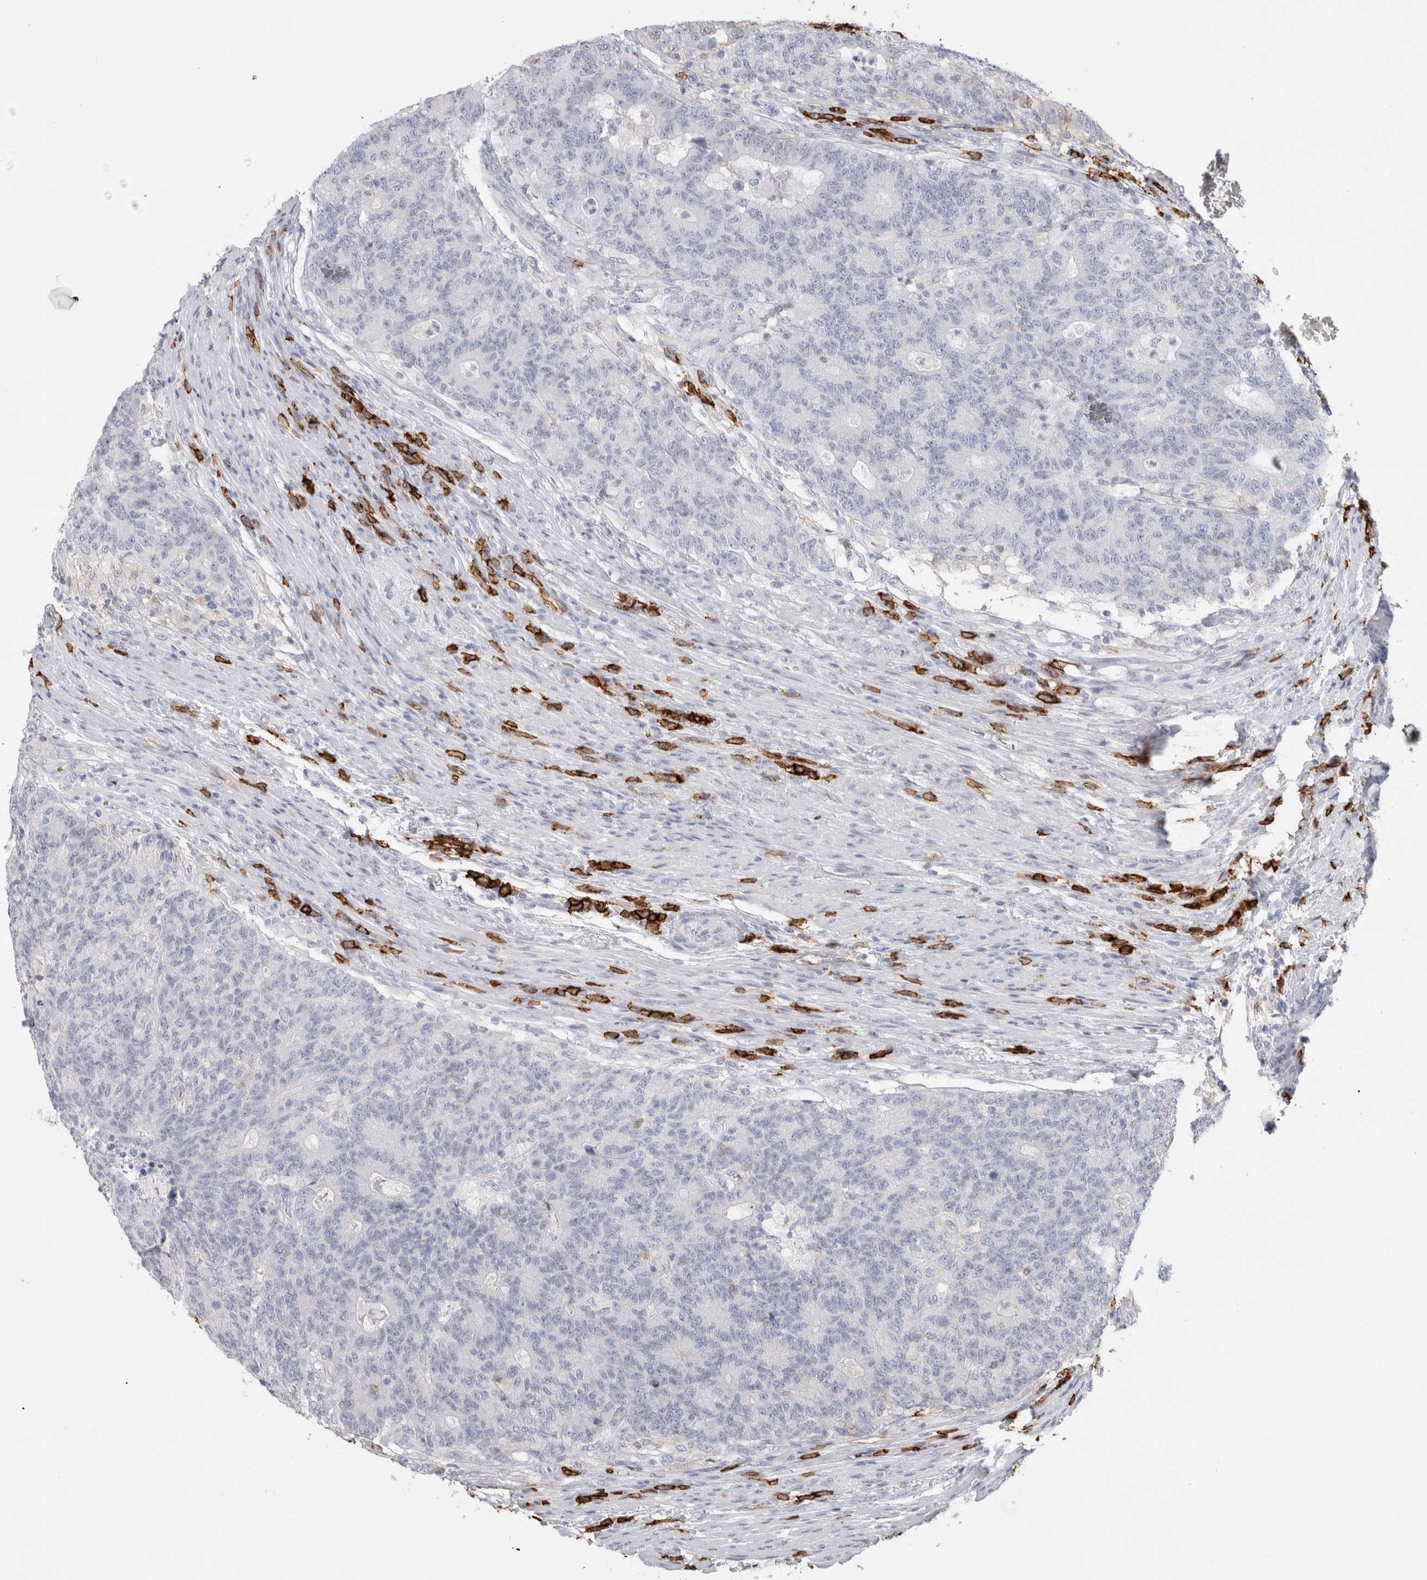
{"staining": {"intensity": "negative", "quantity": "none", "location": "none"}, "tissue": "colorectal cancer", "cell_type": "Tumor cells", "image_type": "cancer", "snomed": [{"axis": "morphology", "description": "Normal tissue, NOS"}, {"axis": "morphology", "description": "Adenocarcinoma, NOS"}, {"axis": "topography", "description": "Colon"}], "caption": "This micrograph is of colorectal cancer (adenocarcinoma) stained with immunohistochemistry to label a protein in brown with the nuclei are counter-stained blue. There is no expression in tumor cells.", "gene": "CD38", "patient": {"sex": "female", "age": 75}}